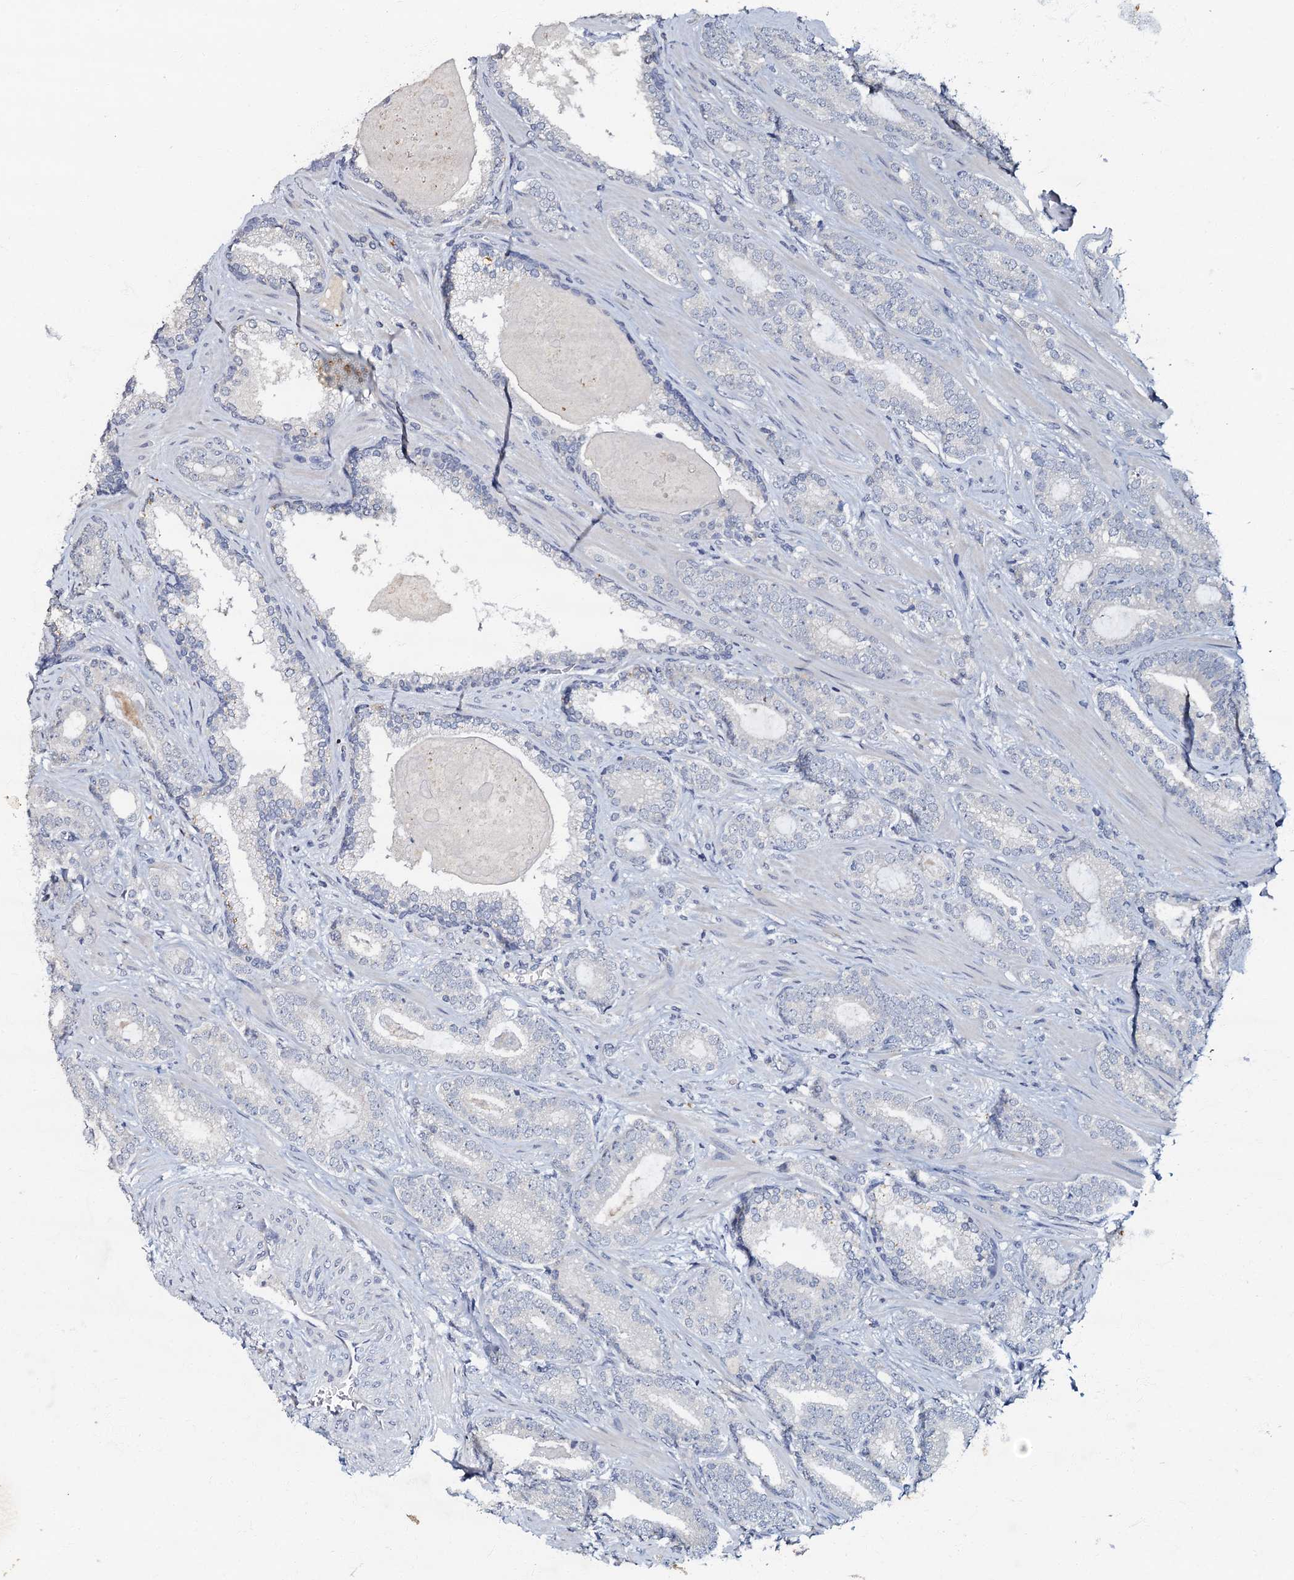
{"staining": {"intensity": "negative", "quantity": "none", "location": "none"}, "tissue": "prostate cancer", "cell_type": "Tumor cells", "image_type": "cancer", "snomed": [{"axis": "morphology", "description": "Adenocarcinoma, High grade"}, {"axis": "topography", "description": "Prostate"}], "caption": "Tumor cells show no significant staining in prostate cancer. (DAB immunohistochemistry (IHC) with hematoxylin counter stain).", "gene": "OLAH", "patient": {"sex": "male", "age": 63}}